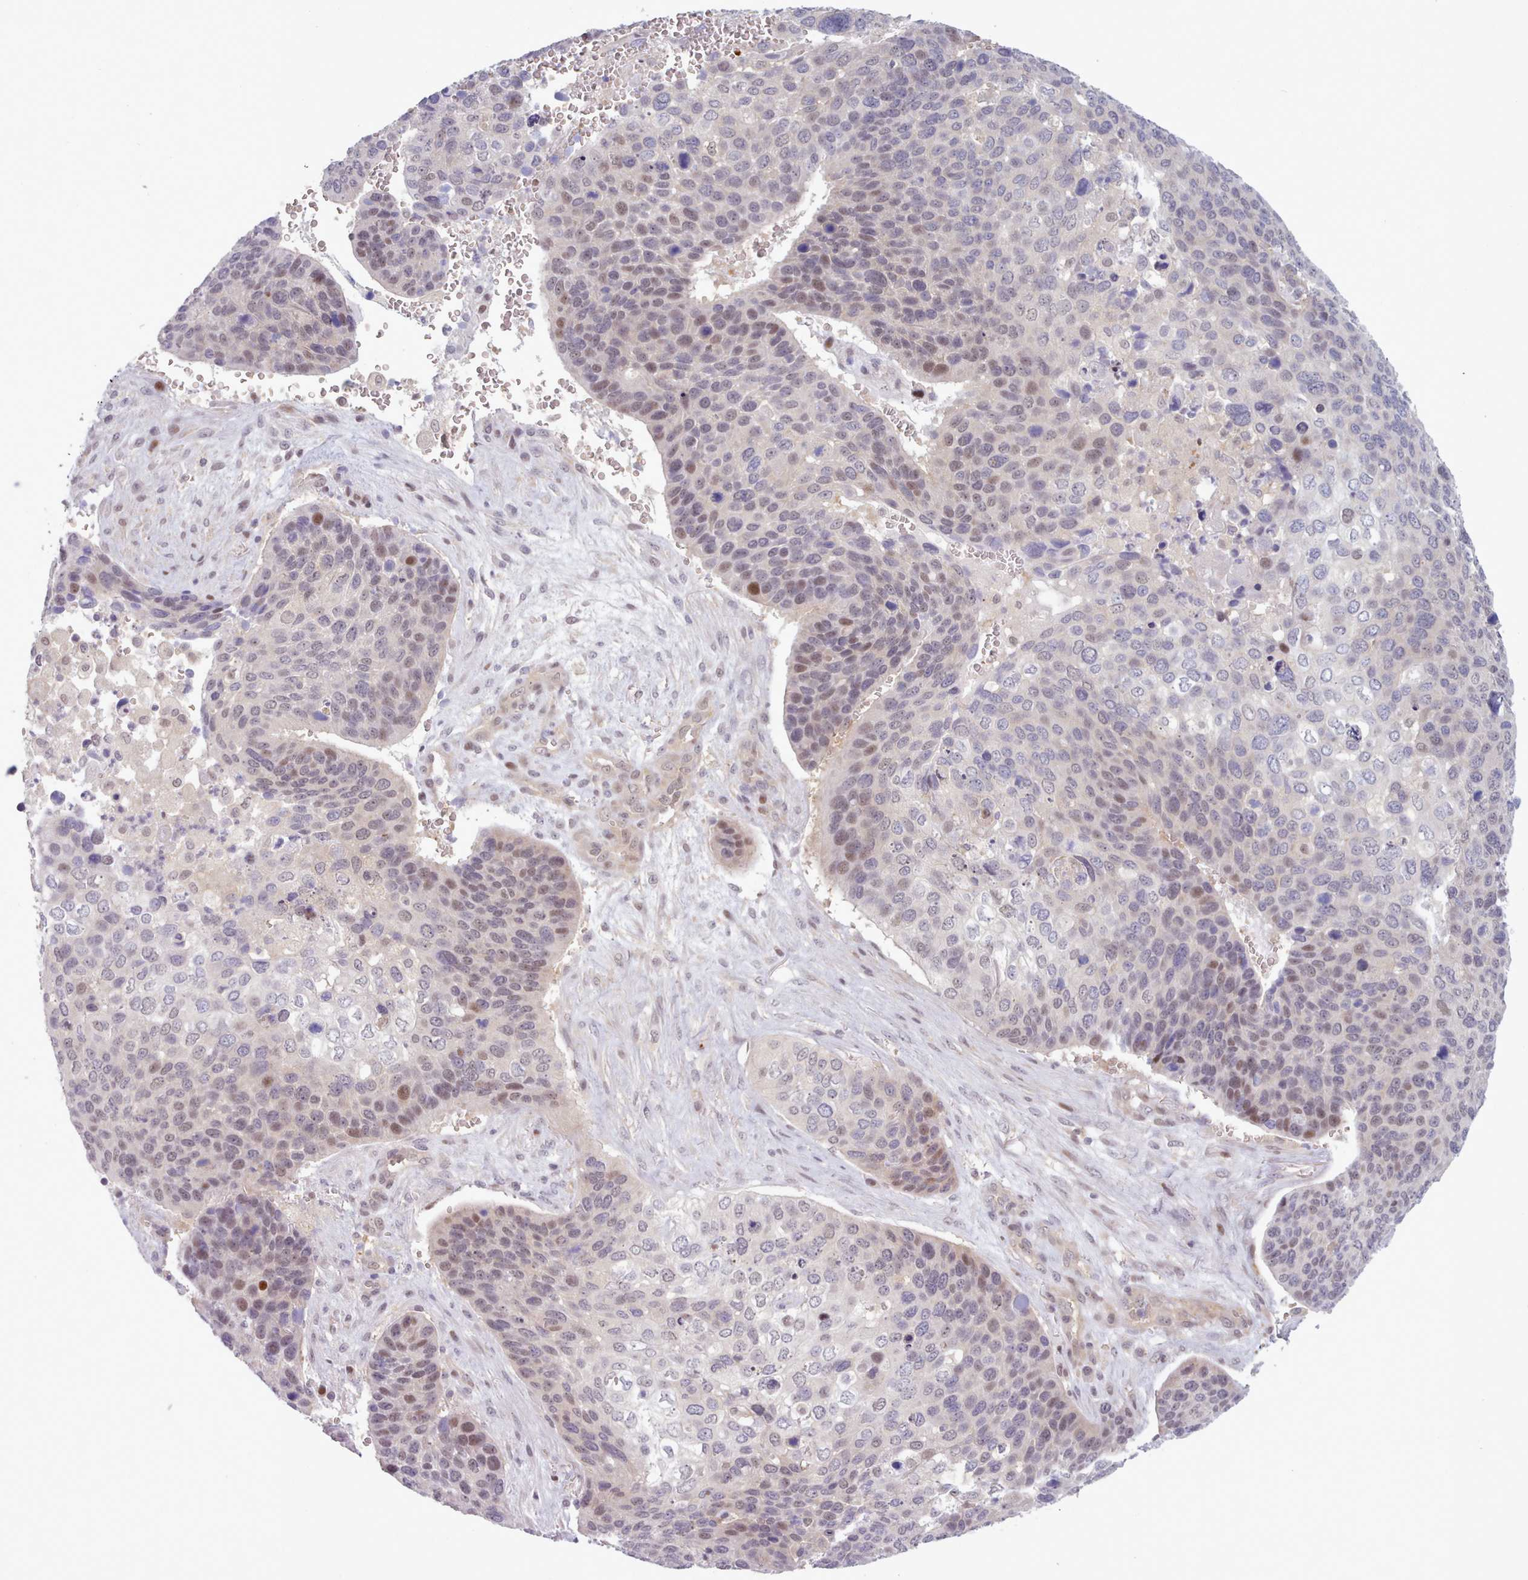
{"staining": {"intensity": "moderate", "quantity": "<25%", "location": "nuclear"}, "tissue": "skin cancer", "cell_type": "Tumor cells", "image_type": "cancer", "snomed": [{"axis": "morphology", "description": "Basal cell carcinoma"}, {"axis": "topography", "description": "Skin"}], "caption": "A low amount of moderate nuclear expression is identified in about <25% of tumor cells in skin basal cell carcinoma tissue.", "gene": "KBTBD7", "patient": {"sex": "female", "age": 74}}